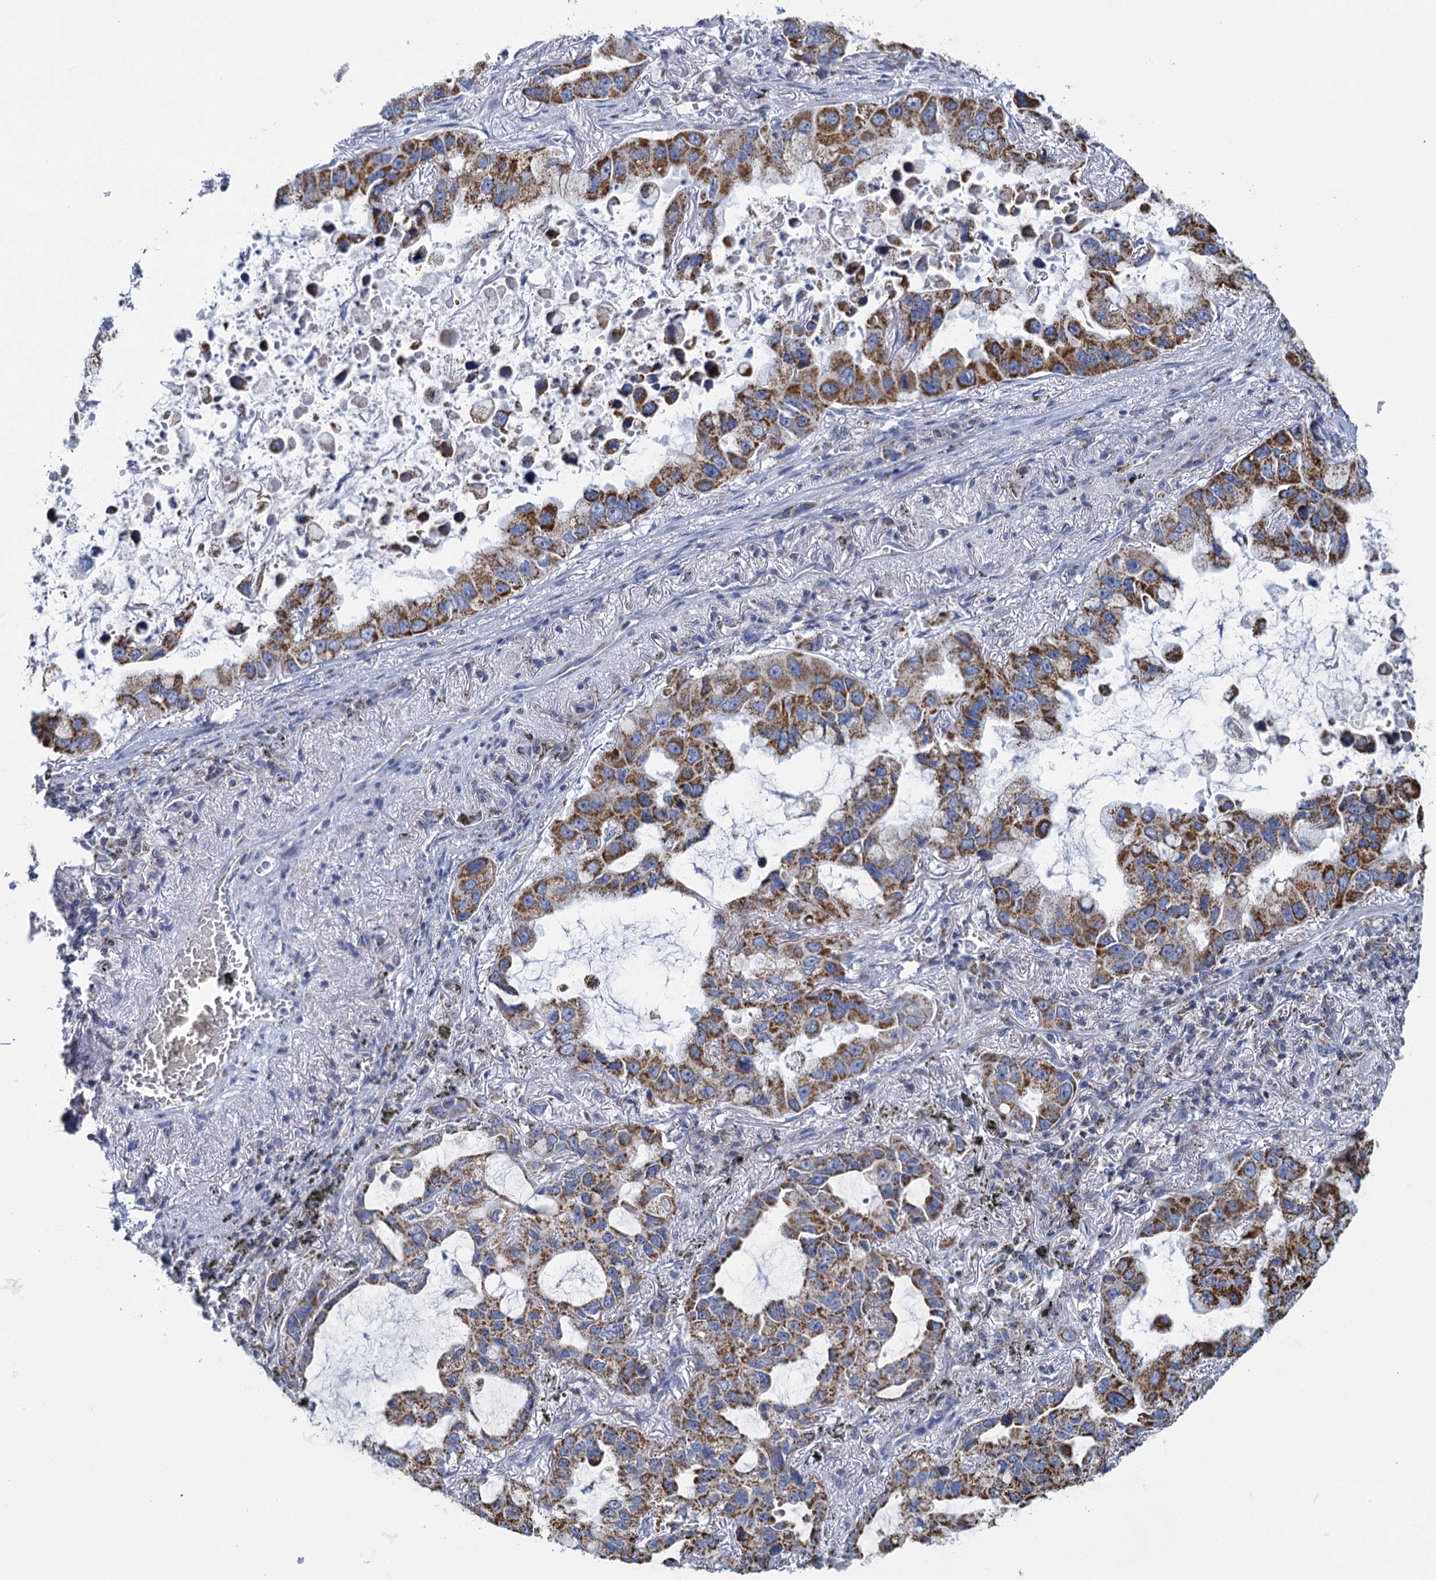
{"staining": {"intensity": "strong", "quantity": ">75%", "location": "cytoplasmic/membranous"}, "tissue": "lung cancer", "cell_type": "Tumor cells", "image_type": "cancer", "snomed": [{"axis": "morphology", "description": "Adenocarcinoma, NOS"}, {"axis": "topography", "description": "Lung"}], "caption": "Brown immunohistochemical staining in human lung cancer reveals strong cytoplasmic/membranous staining in about >75% of tumor cells.", "gene": "CCP110", "patient": {"sex": "male", "age": 64}}